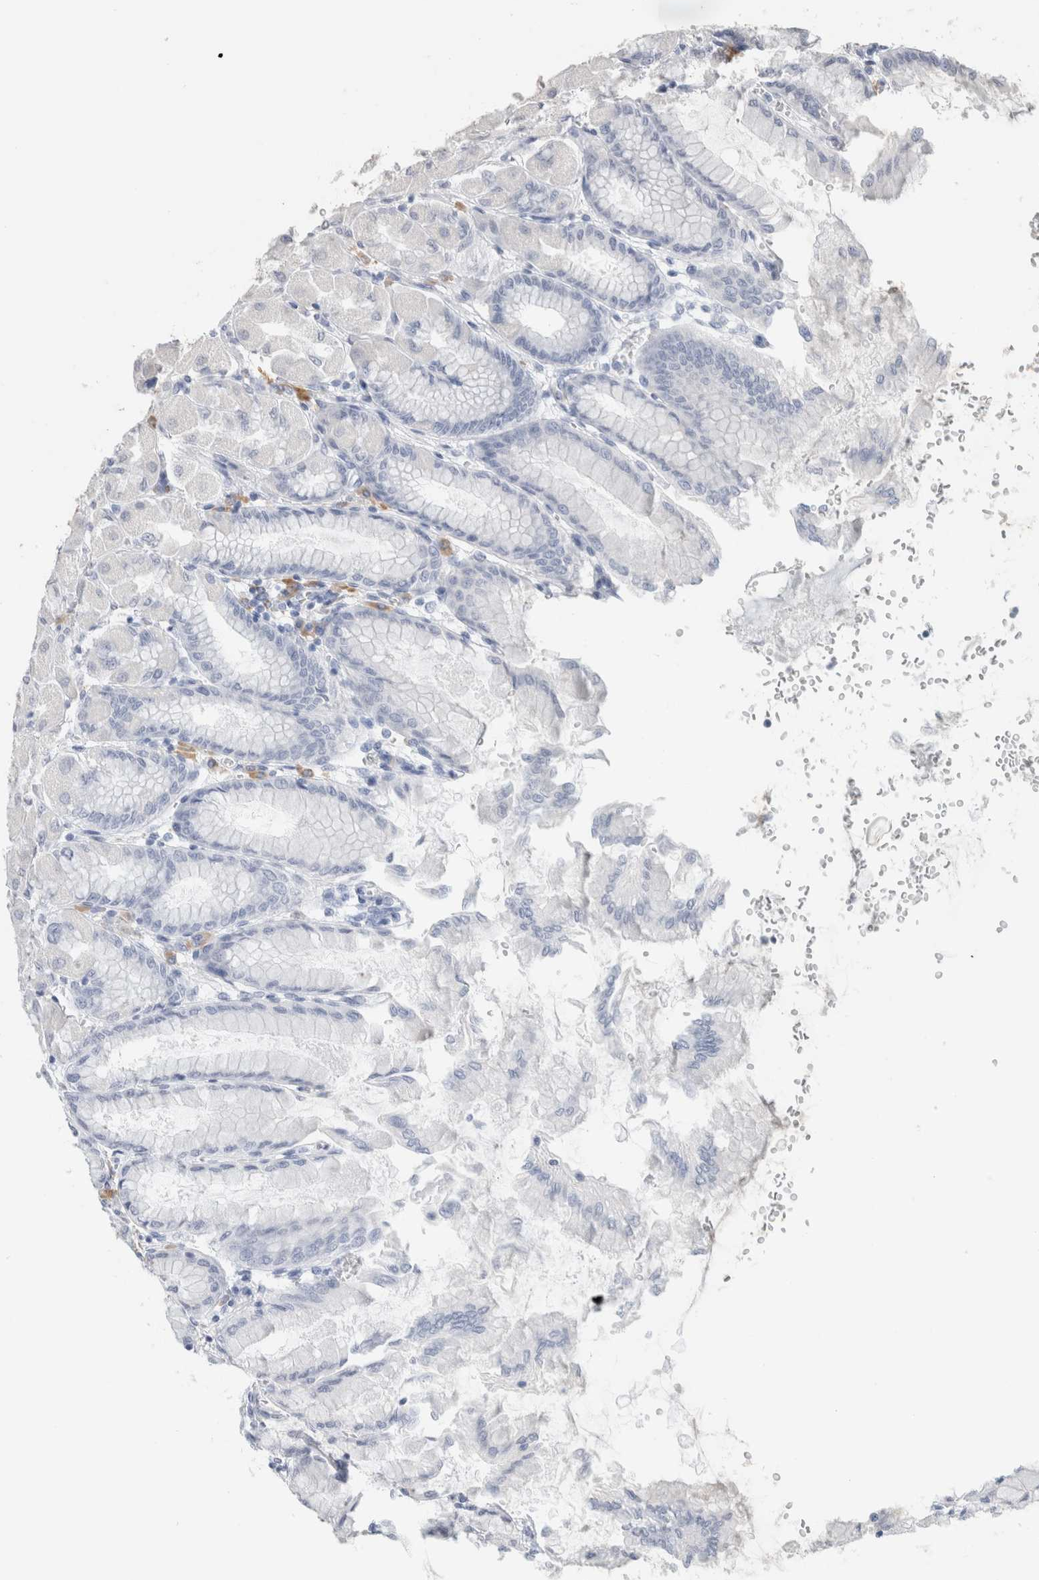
{"staining": {"intensity": "negative", "quantity": "none", "location": "none"}, "tissue": "stomach", "cell_type": "Glandular cells", "image_type": "normal", "snomed": [{"axis": "morphology", "description": "Normal tissue, NOS"}, {"axis": "topography", "description": "Stomach, upper"}], "caption": "Immunohistochemistry (IHC) of normal human stomach reveals no staining in glandular cells. Nuclei are stained in blue.", "gene": "CD80", "patient": {"sex": "female", "age": 56}}